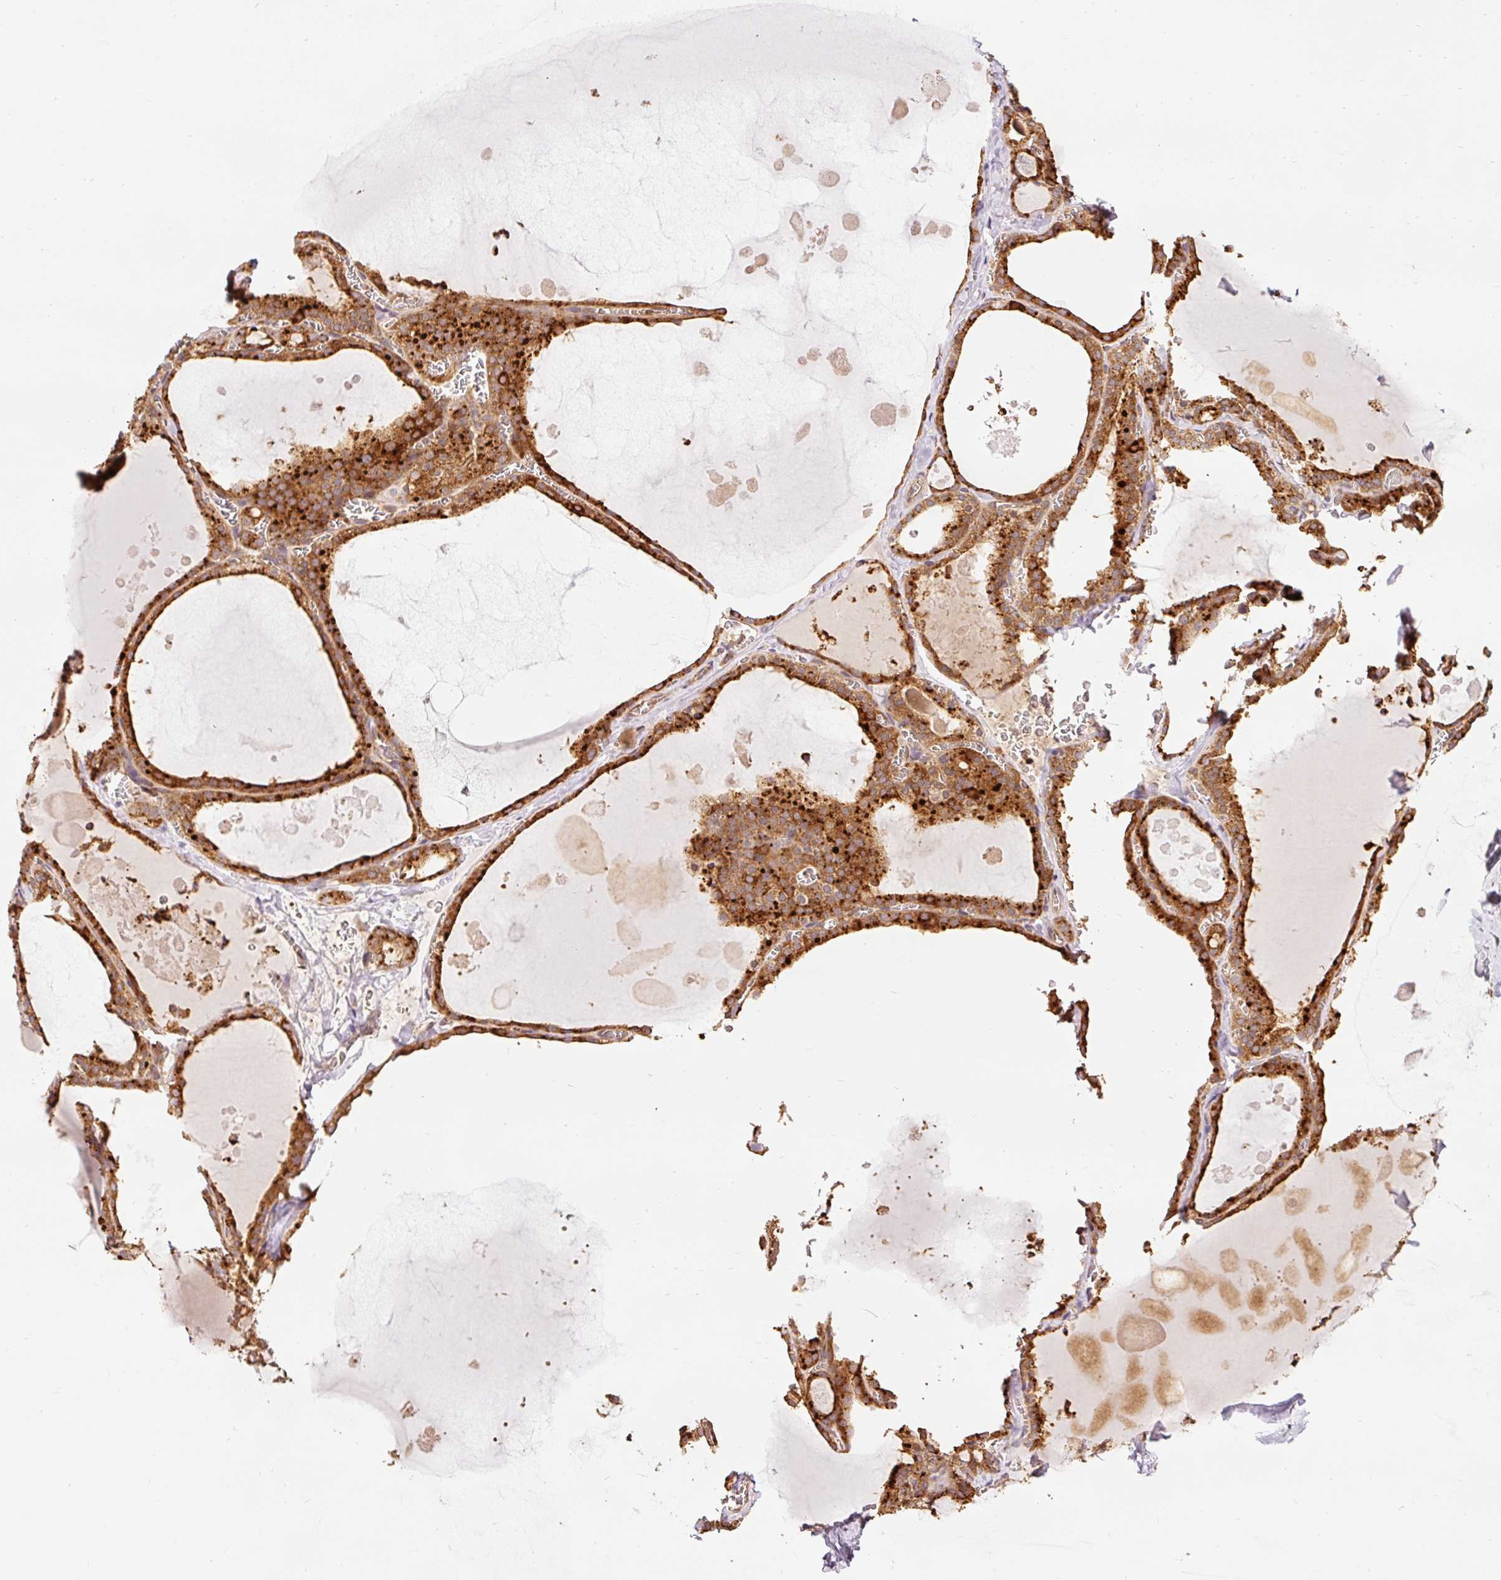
{"staining": {"intensity": "strong", "quantity": ">75%", "location": "cytoplasmic/membranous"}, "tissue": "thyroid gland", "cell_type": "Glandular cells", "image_type": "normal", "snomed": [{"axis": "morphology", "description": "Normal tissue, NOS"}, {"axis": "topography", "description": "Thyroid gland"}], "caption": "Immunohistochemical staining of unremarkable human thyroid gland demonstrates high levels of strong cytoplasmic/membranous staining in about >75% of glandular cells. (brown staining indicates protein expression, while blue staining denotes nuclei).", "gene": "ADCY4", "patient": {"sex": "male", "age": 56}}